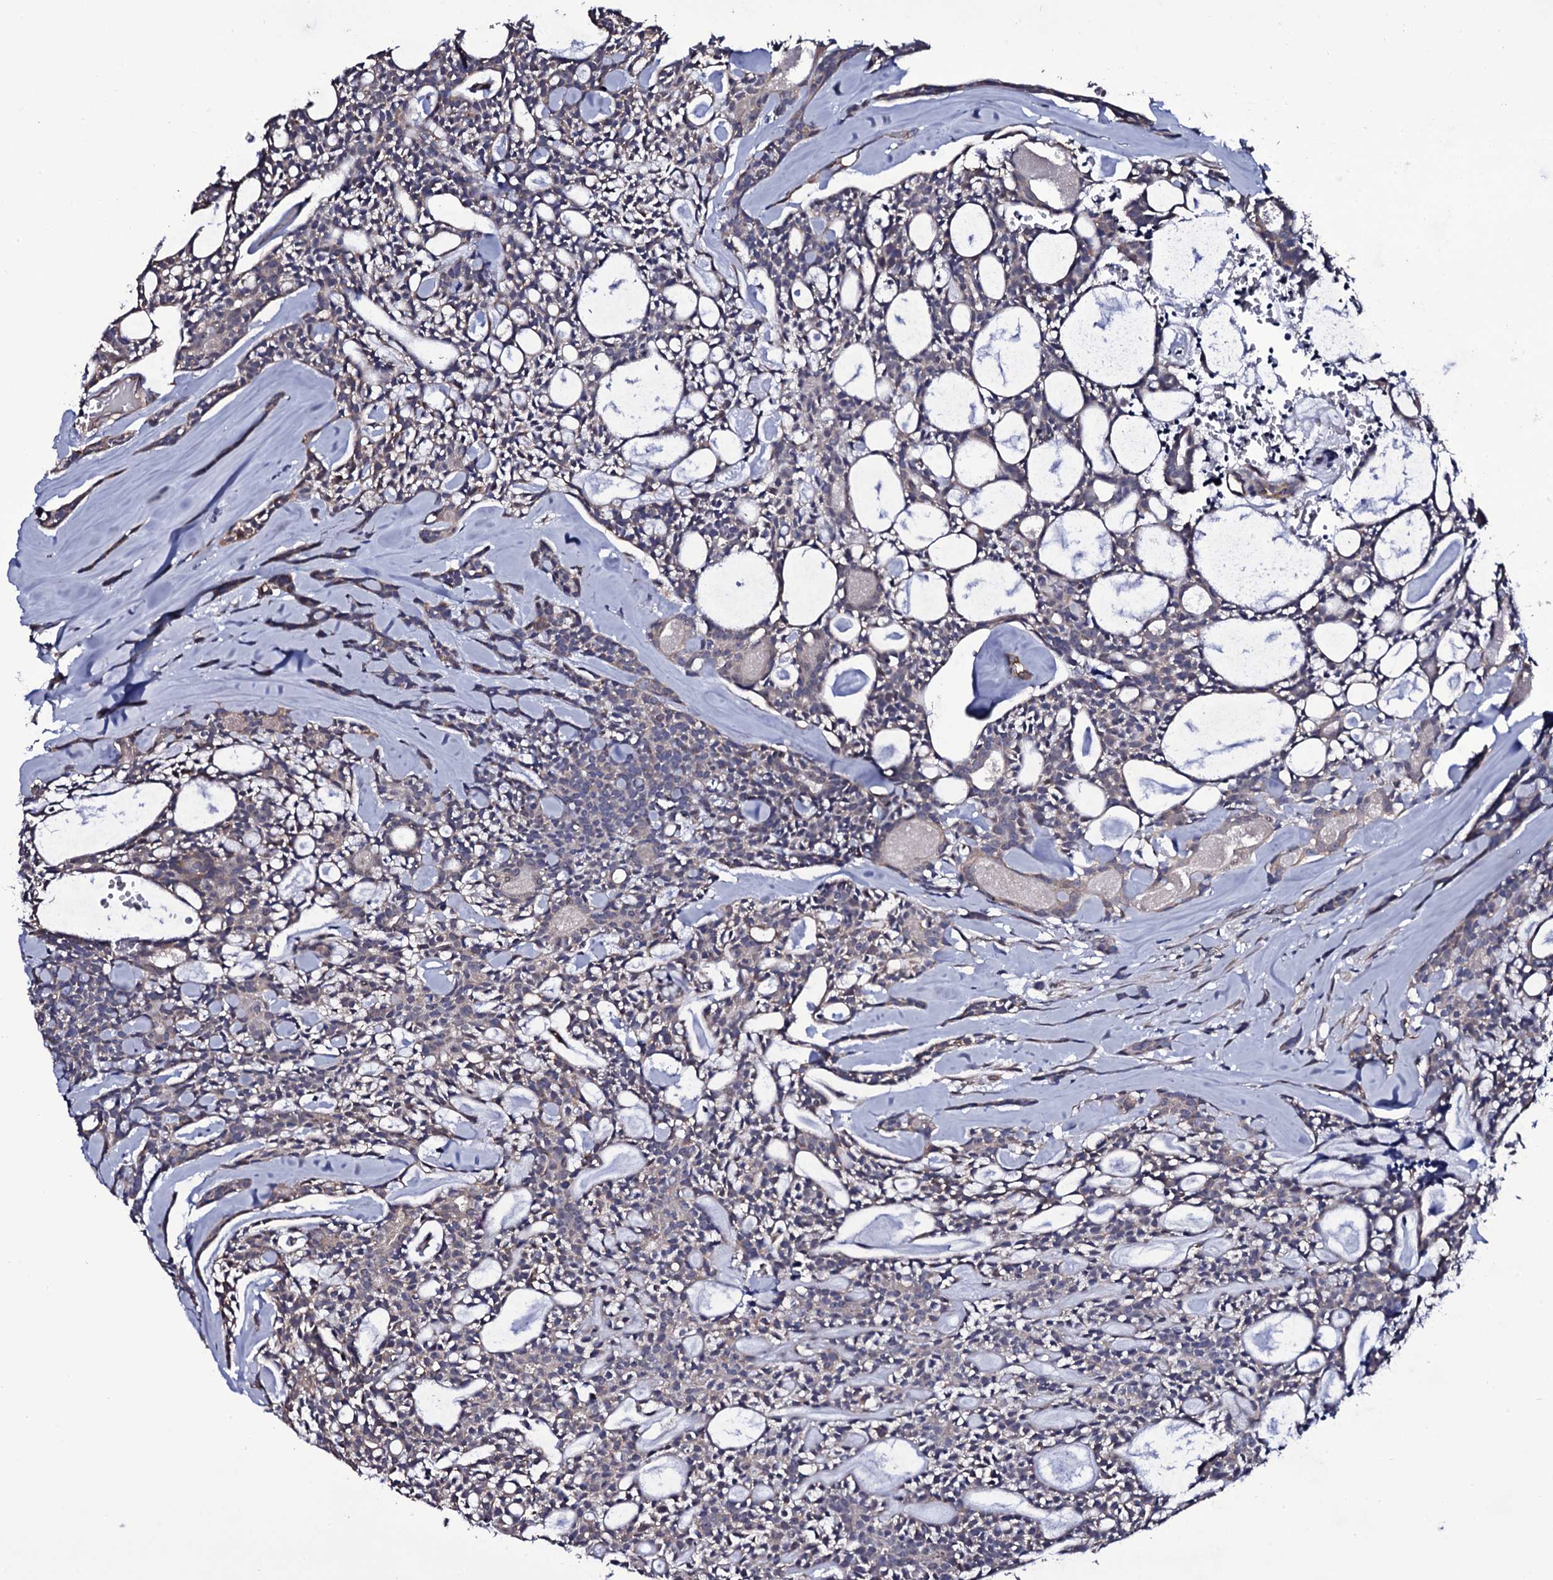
{"staining": {"intensity": "negative", "quantity": "none", "location": "none"}, "tissue": "head and neck cancer", "cell_type": "Tumor cells", "image_type": "cancer", "snomed": [{"axis": "morphology", "description": "Adenocarcinoma, NOS"}, {"axis": "topography", "description": "Salivary gland"}, {"axis": "topography", "description": "Head-Neck"}], "caption": "There is no significant expression in tumor cells of adenocarcinoma (head and neck).", "gene": "GAREM1", "patient": {"sex": "male", "age": 55}}